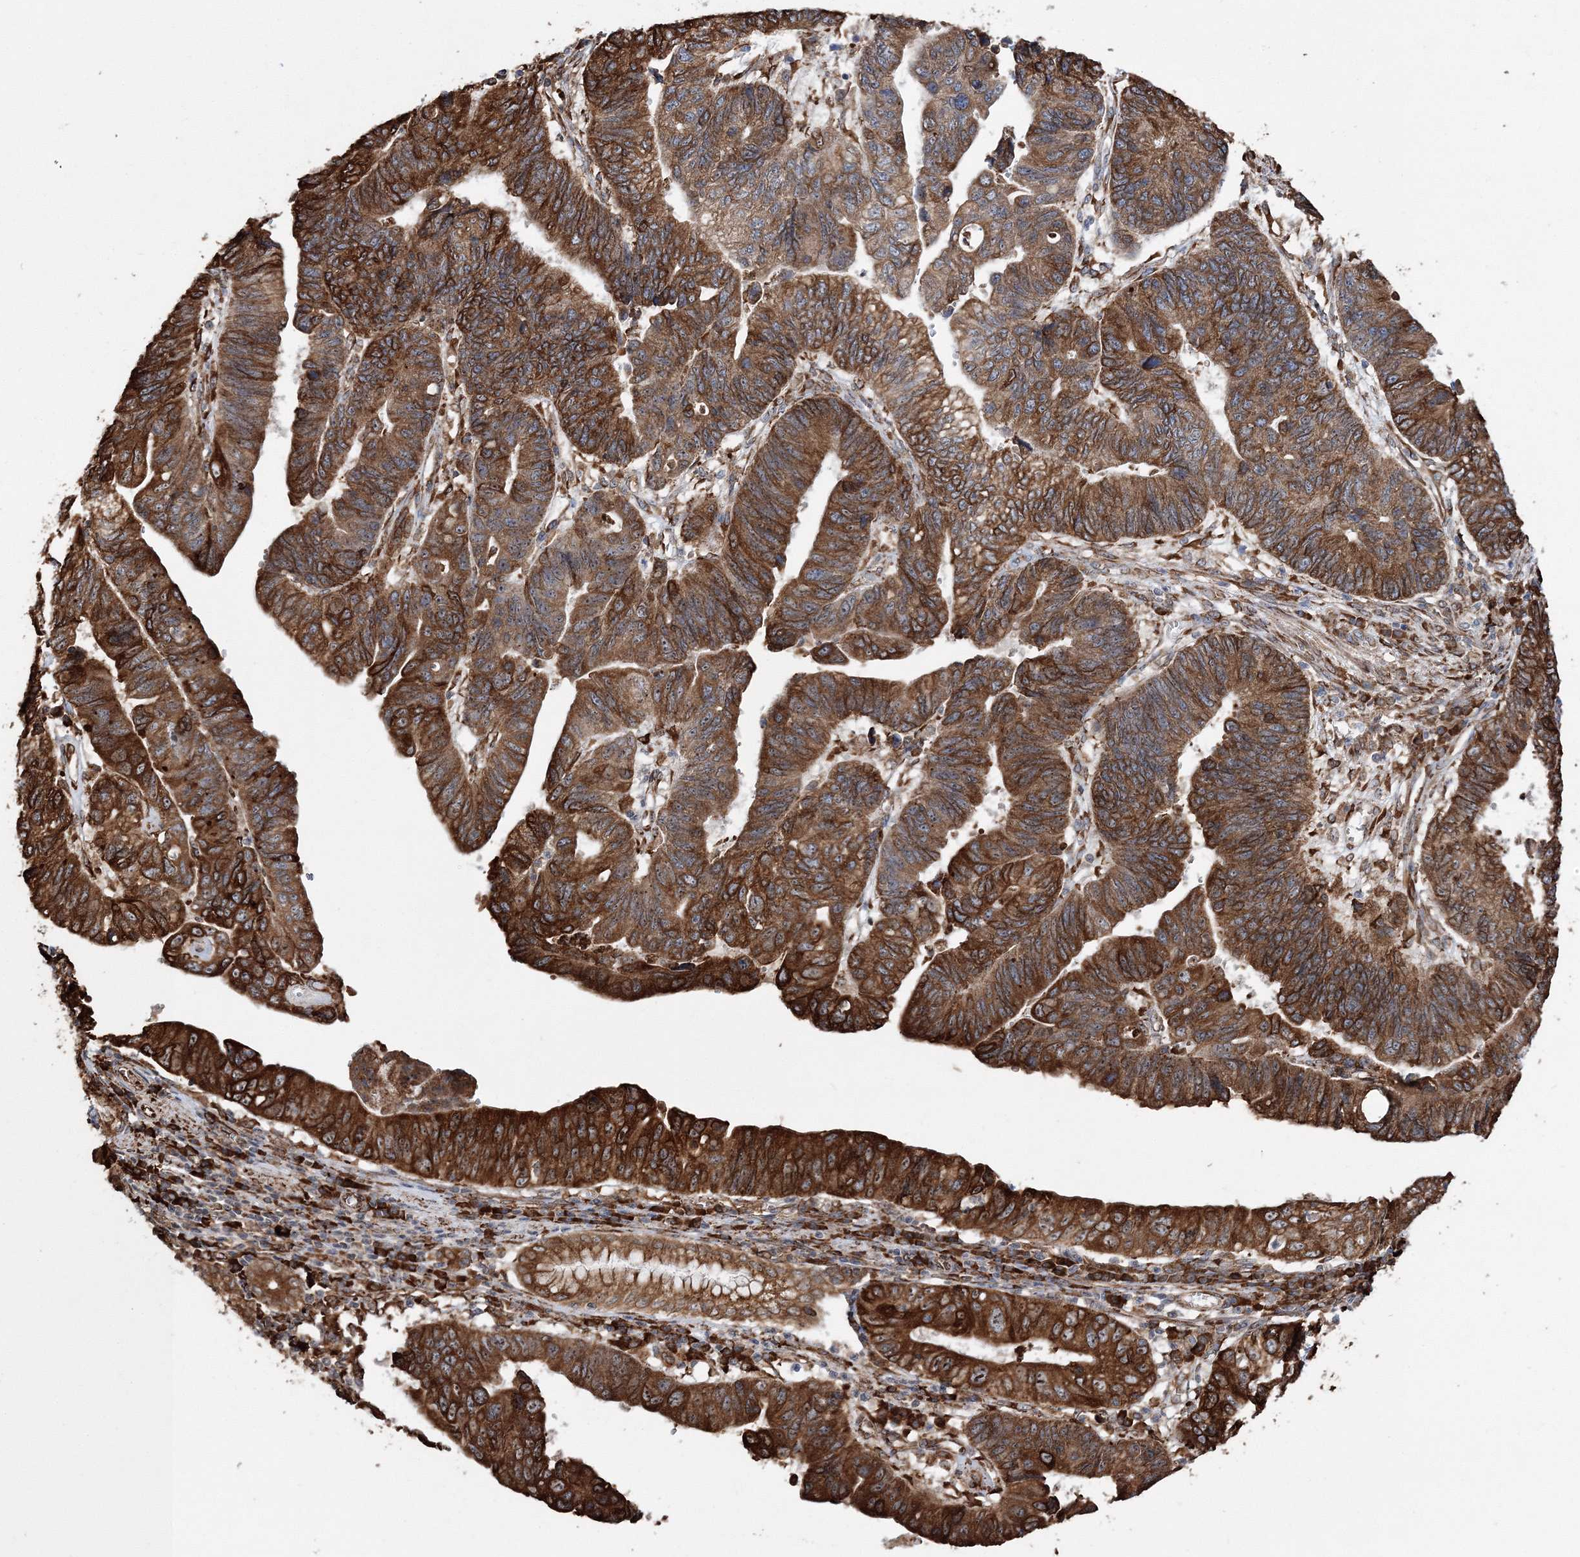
{"staining": {"intensity": "strong", "quantity": ">75%", "location": "cytoplasmic/membranous"}, "tissue": "stomach cancer", "cell_type": "Tumor cells", "image_type": "cancer", "snomed": [{"axis": "morphology", "description": "Adenocarcinoma, NOS"}, {"axis": "topography", "description": "Stomach"}], "caption": "Adenocarcinoma (stomach) stained for a protein (brown) demonstrates strong cytoplasmic/membranous positive staining in about >75% of tumor cells.", "gene": "SCRN3", "patient": {"sex": "male", "age": 59}}